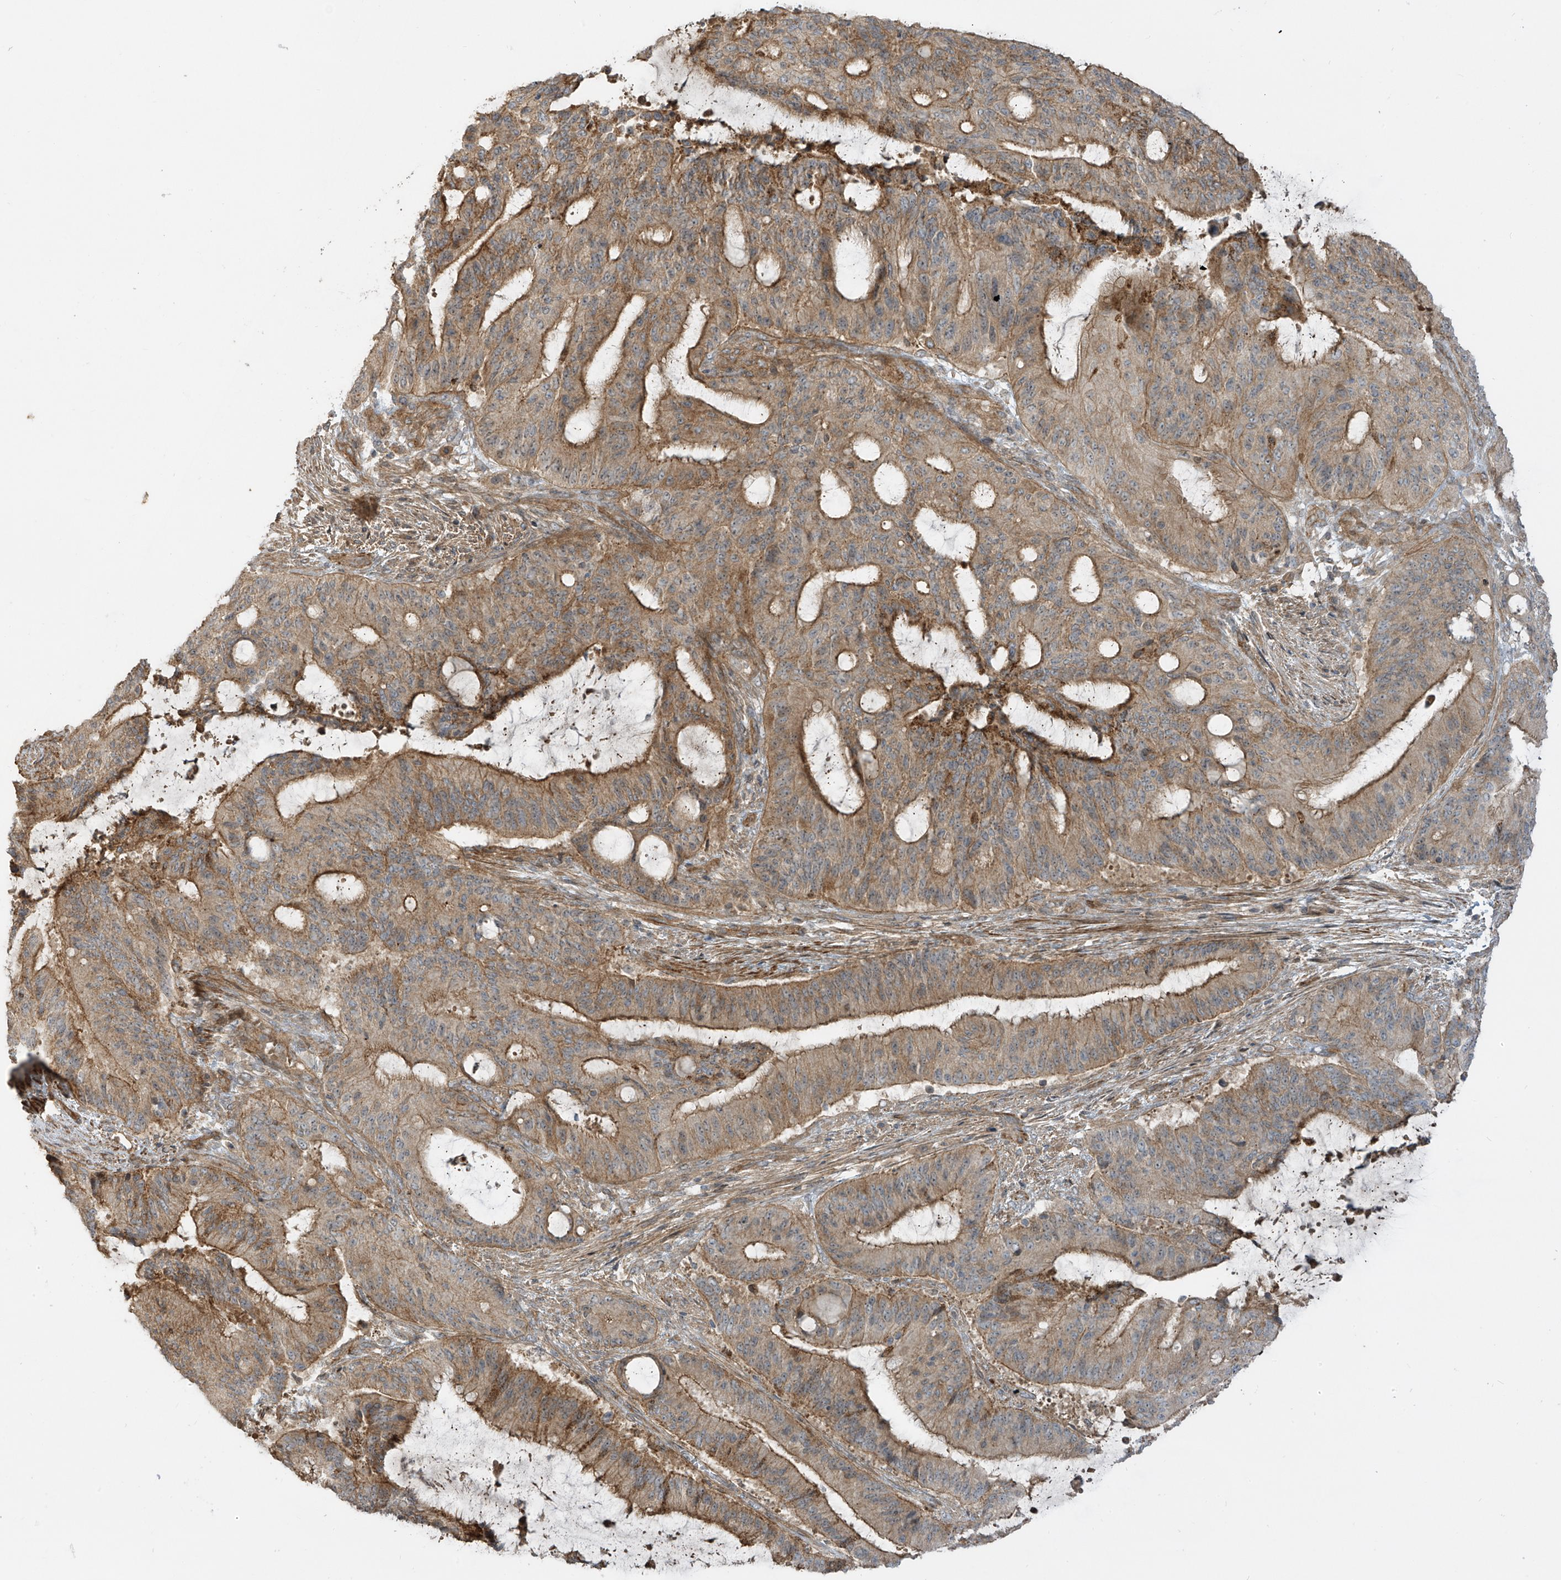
{"staining": {"intensity": "moderate", "quantity": ">75%", "location": "cytoplasmic/membranous"}, "tissue": "liver cancer", "cell_type": "Tumor cells", "image_type": "cancer", "snomed": [{"axis": "morphology", "description": "Normal tissue, NOS"}, {"axis": "morphology", "description": "Cholangiocarcinoma"}, {"axis": "topography", "description": "Liver"}, {"axis": "topography", "description": "Peripheral nerve tissue"}], "caption": "Tumor cells reveal medium levels of moderate cytoplasmic/membranous positivity in approximately >75% of cells in cholangiocarcinoma (liver). Immunohistochemistry stains the protein in brown and the nuclei are stained blue.", "gene": "ENTR1", "patient": {"sex": "female", "age": 73}}